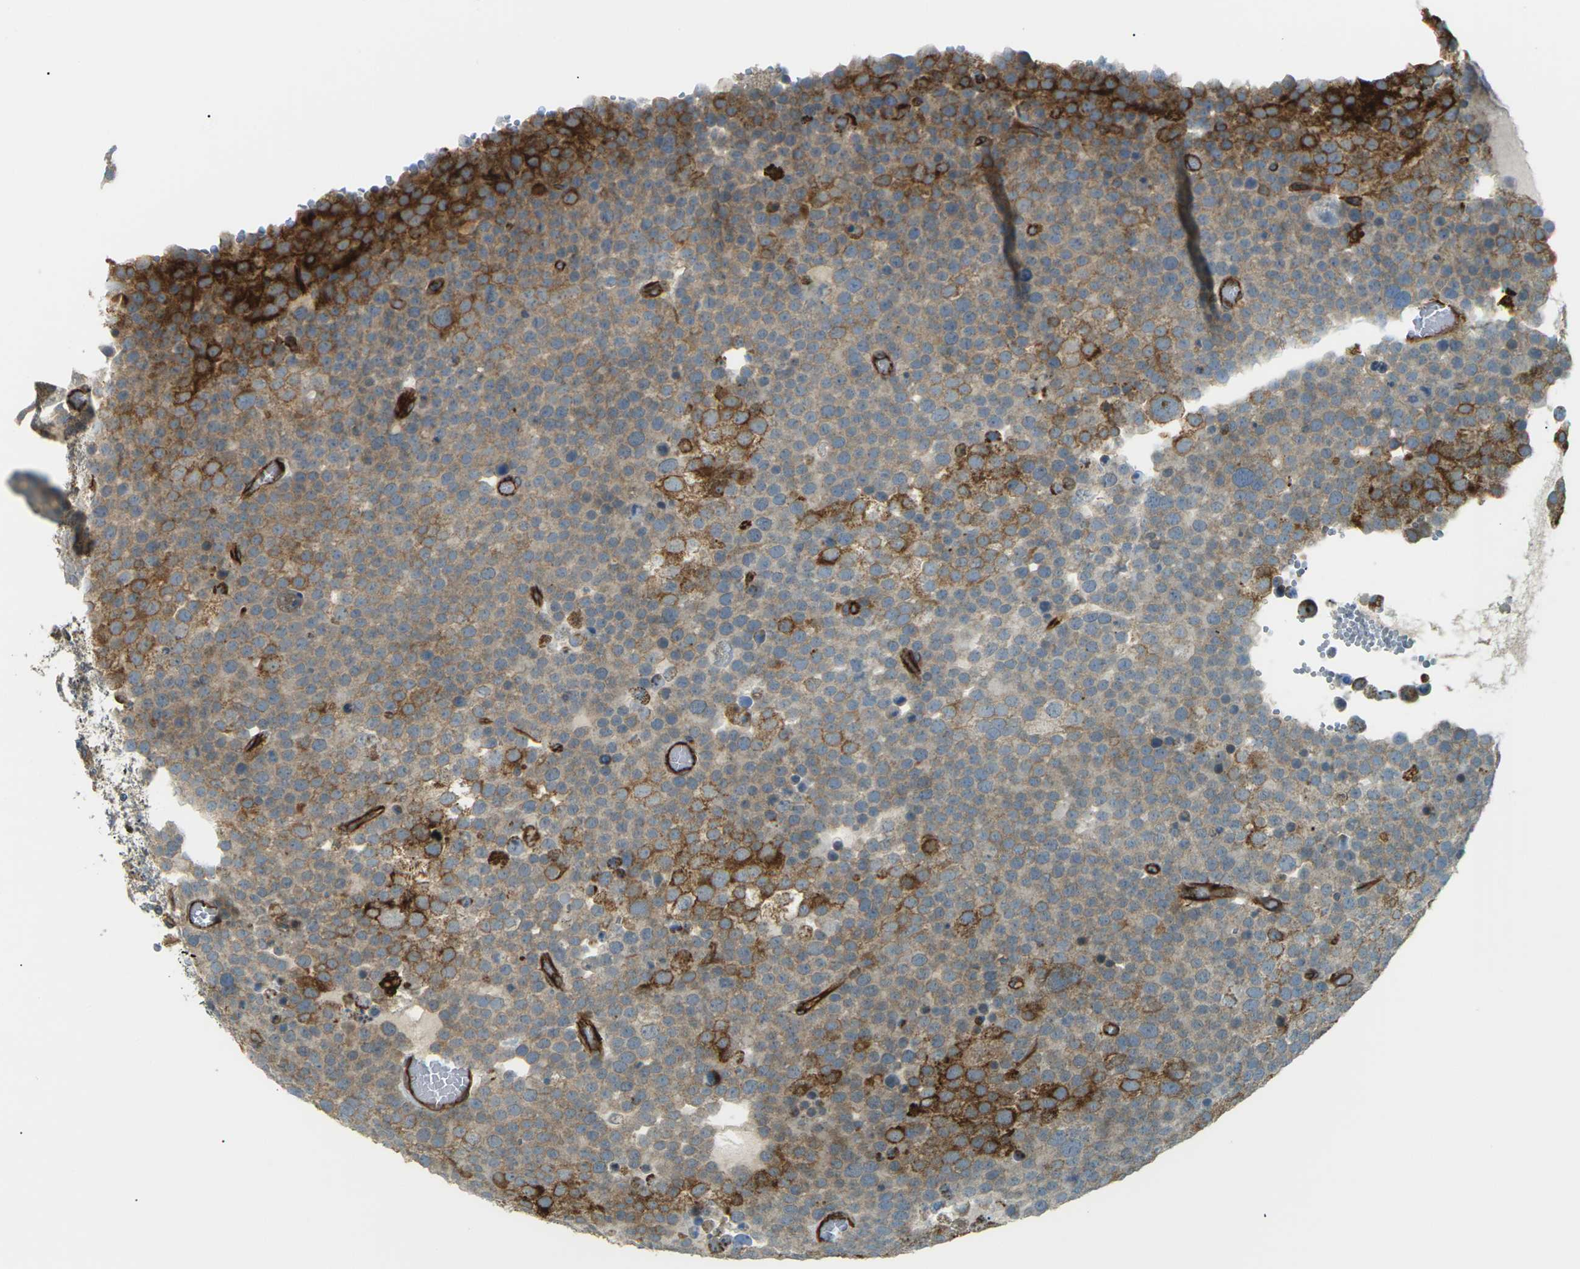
{"staining": {"intensity": "strong", "quantity": "<25%", "location": "cytoplasmic/membranous"}, "tissue": "testis cancer", "cell_type": "Tumor cells", "image_type": "cancer", "snomed": [{"axis": "morphology", "description": "Seminoma, NOS"}, {"axis": "topography", "description": "Testis"}], "caption": "A photomicrograph showing strong cytoplasmic/membranous staining in approximately <25% of tumor cells in testis cancer, as visualized by brown immunohistochemical staining.", "gene": "S1PR1", "patient": {"sex": "male", "age": 71}}